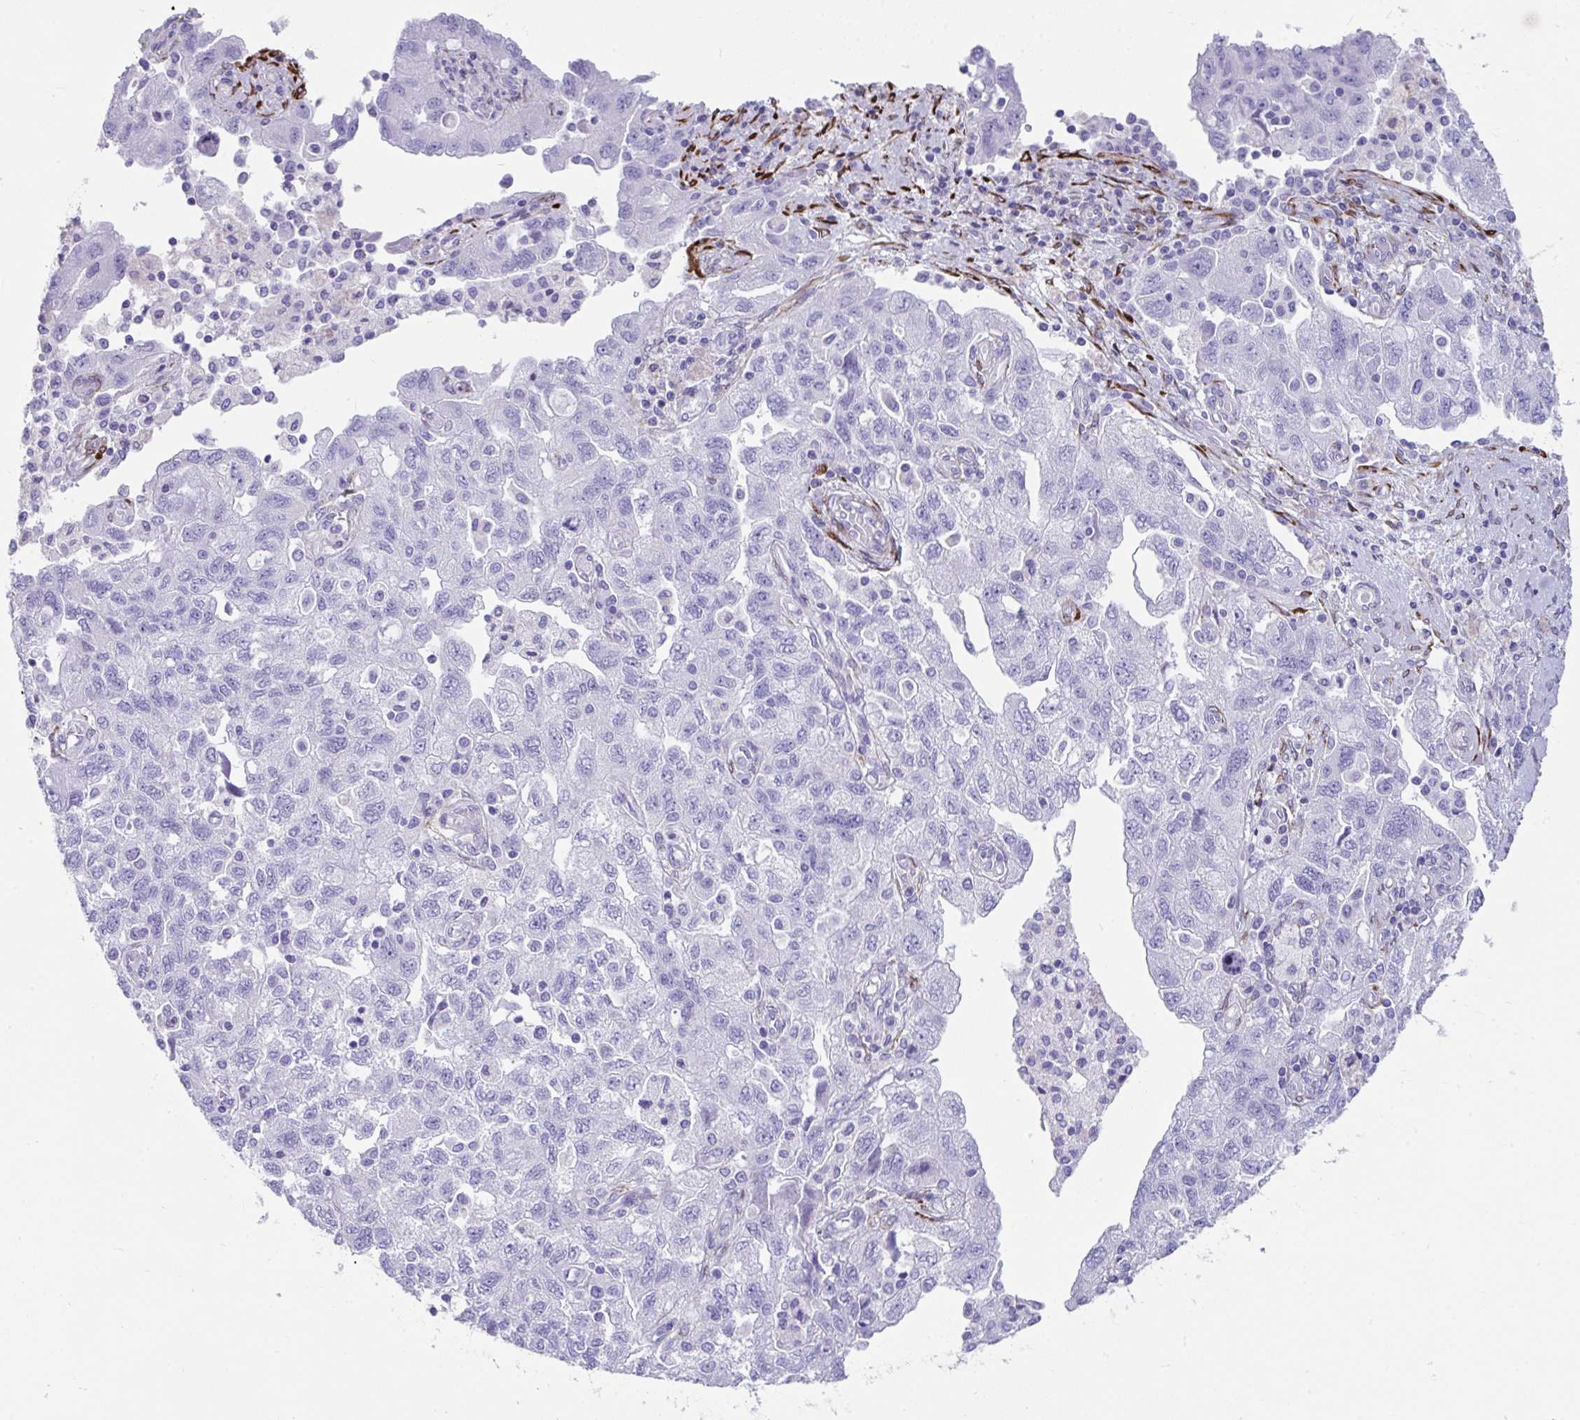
{"staining": {"intensity": "negative", "quantity": "none", "location": "none"}, "tissue": "ovarian cancer", "cell_type": "Tumor cells", "image_type": "cancer", "snomed": [{"axis": "morphology", "description": "Carcinoma, NOS"}, {"axis": "morphology", "description": "Cystadenocarcinoma, serous, NOS"}, {"axis": "topography", "description": "Ovary"}], "caption": "Ovarian cancer was stained to show a protein in brown. There is no significant staining in tumor cells.", "gene": "GRXCR2", "patient": {"sex": "female", "age": 69}}